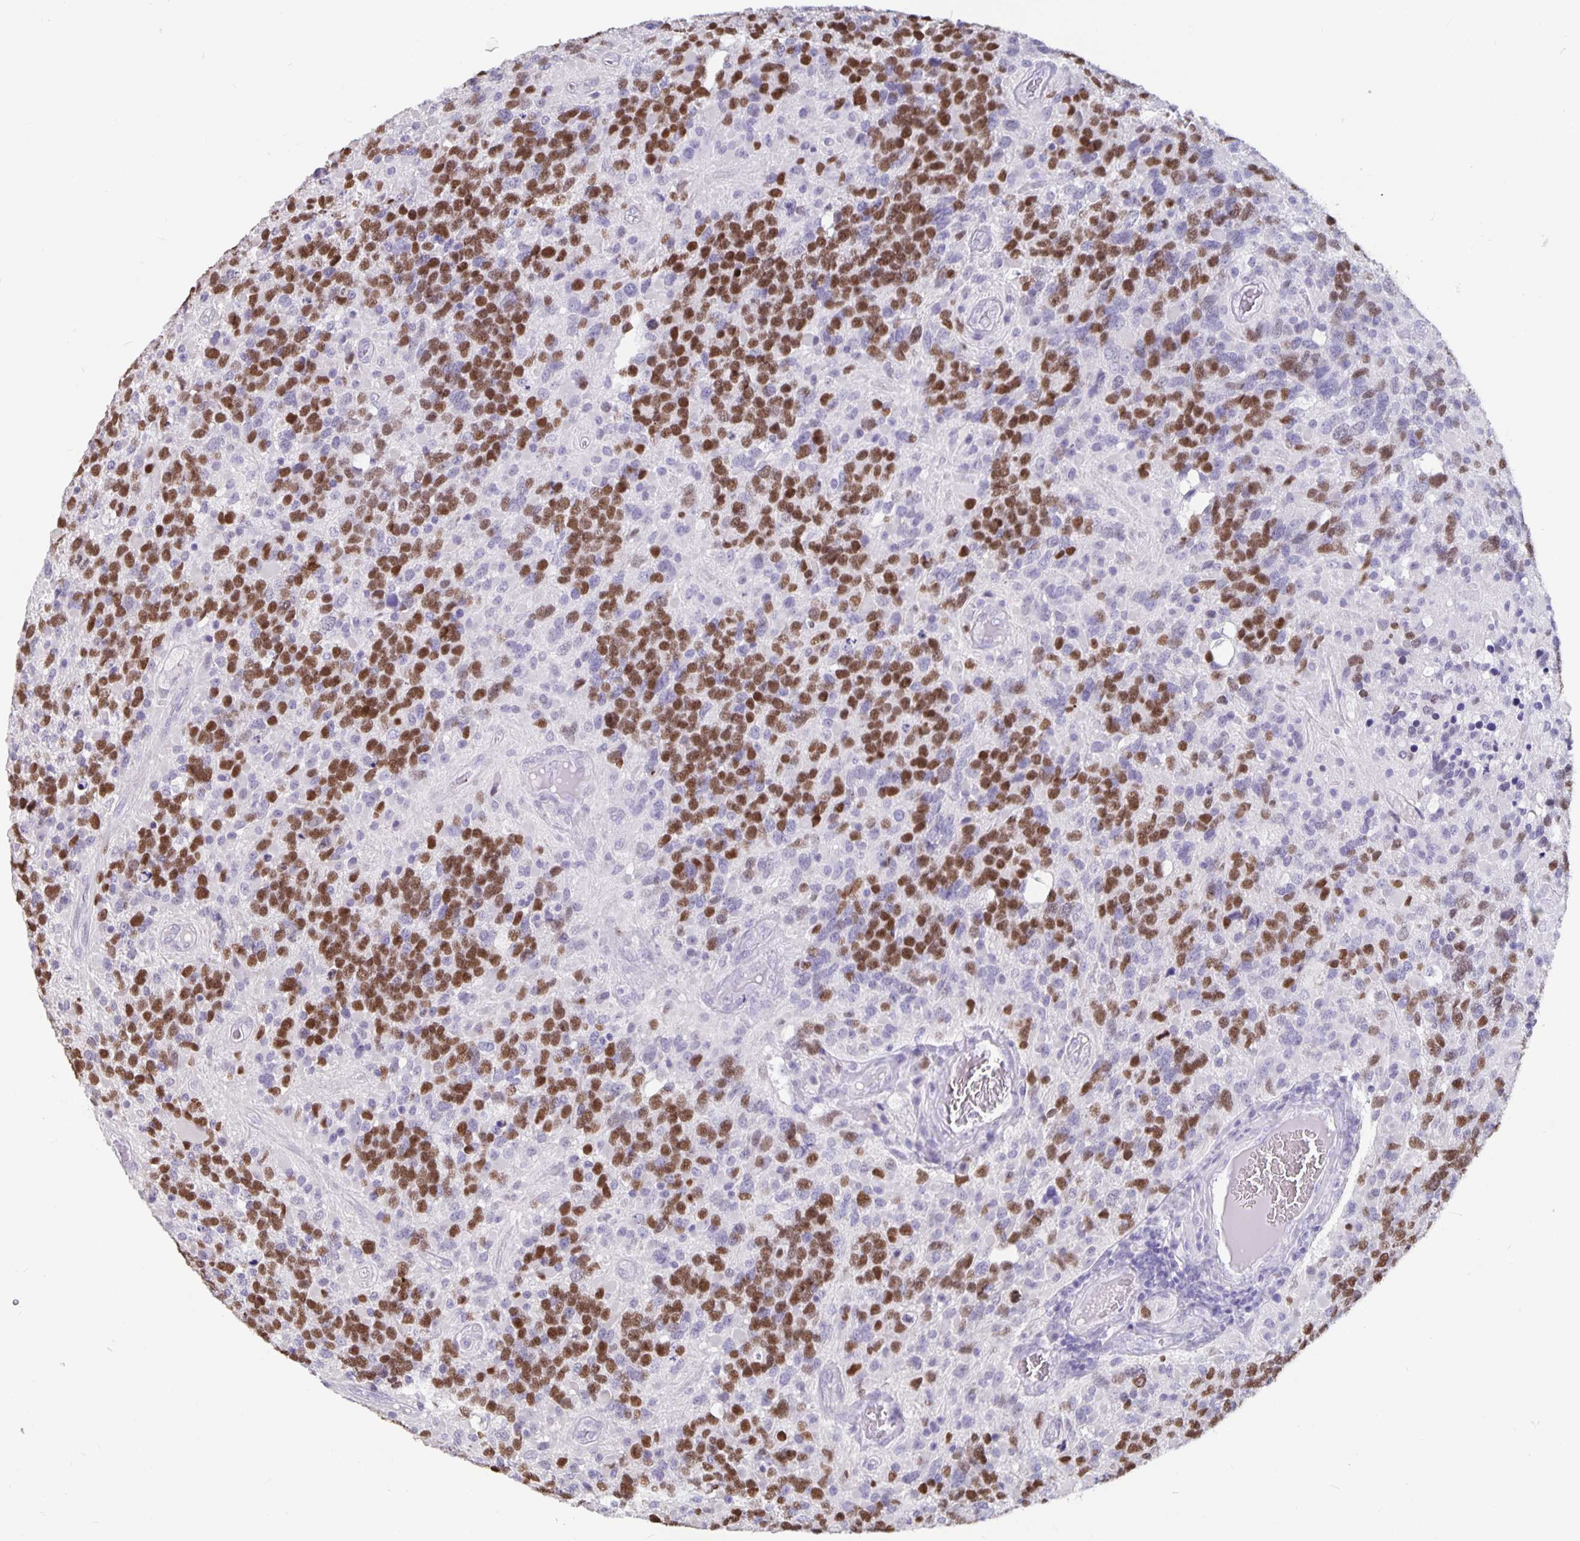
{"staining": {"intensity": "moderate", "quantity": "25%-75%", "location": "nuclear"}, "tissue": "glioma", "cell_type": "Tumor cells", "image_type": "cancer", "snomed": [{"axis": "morphology", "description": "Glioma, malignant, High grade"}, {"axis": "topography", "description": "Brain"}], "caption": "A medium amount of moderate nuclear positivity is present in about 25%-75% of tumor cells in malignant glioma (high-grade) tissue. (DAB IHC with brightfield microscopy, high magnification).", "gene": "OLIG2", "patient": {"sex": "female", "age": 40}}